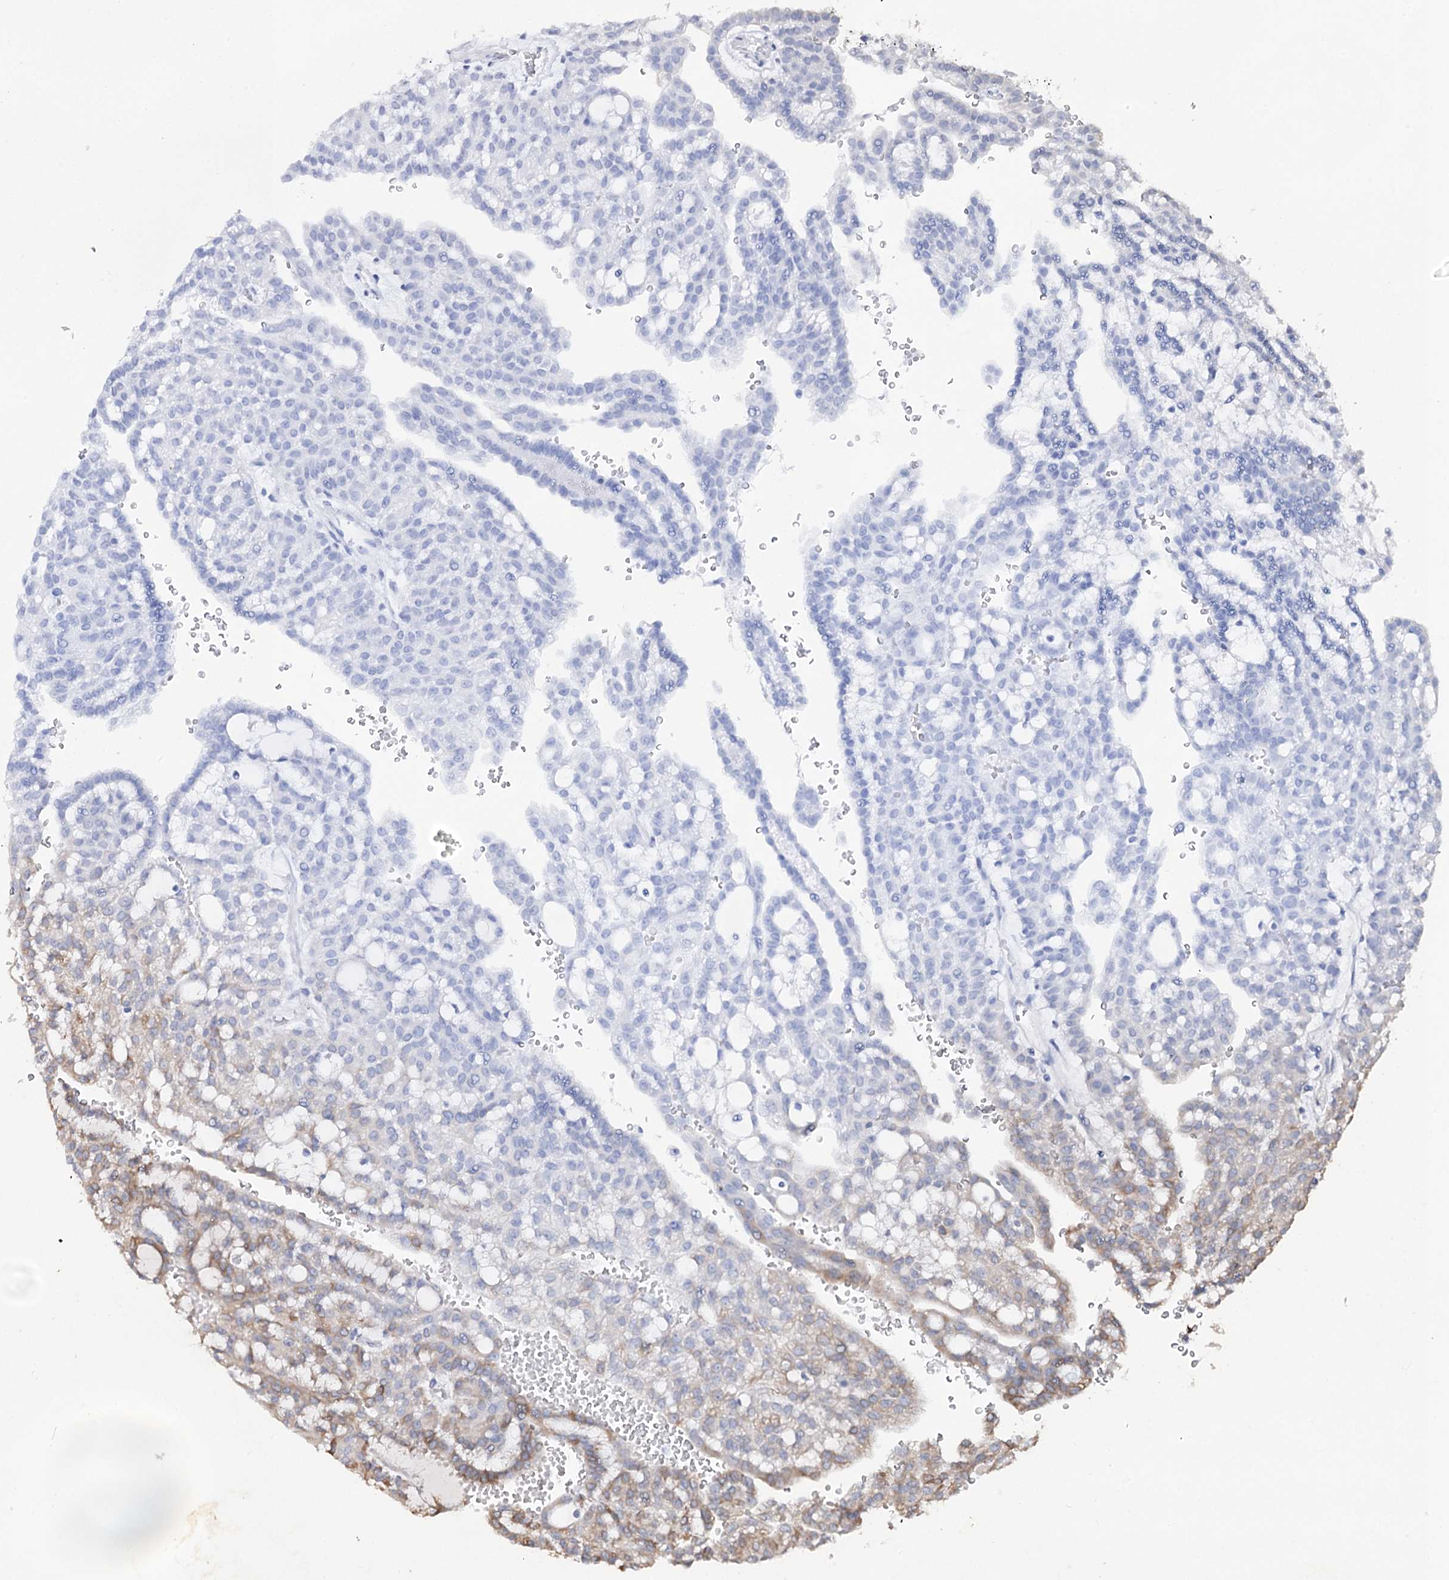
{"staining": {"intensity": "moderate", "quantity": "25%-75%", "location": "cytoplasmic/membranous"}, "tissue": "renal cancer", "cell_type": "Tumor cells", "image_type": "cancer", "snomed": [{"axis": "morphology", "description": "Adenocarcinoma, NOS"}, {"axis": "topography", "description": "Kidney"}], "caption": "IHC micrograph of human renal cancer (adenocarcinoma) stained for a protein (brown), which shows medium levels of moderate cytoplasmic/membranous expression in about 25%-75% of tumor cells.", "gene": "SLC3A1", "patient": {"sex": "male", "age": 63}}